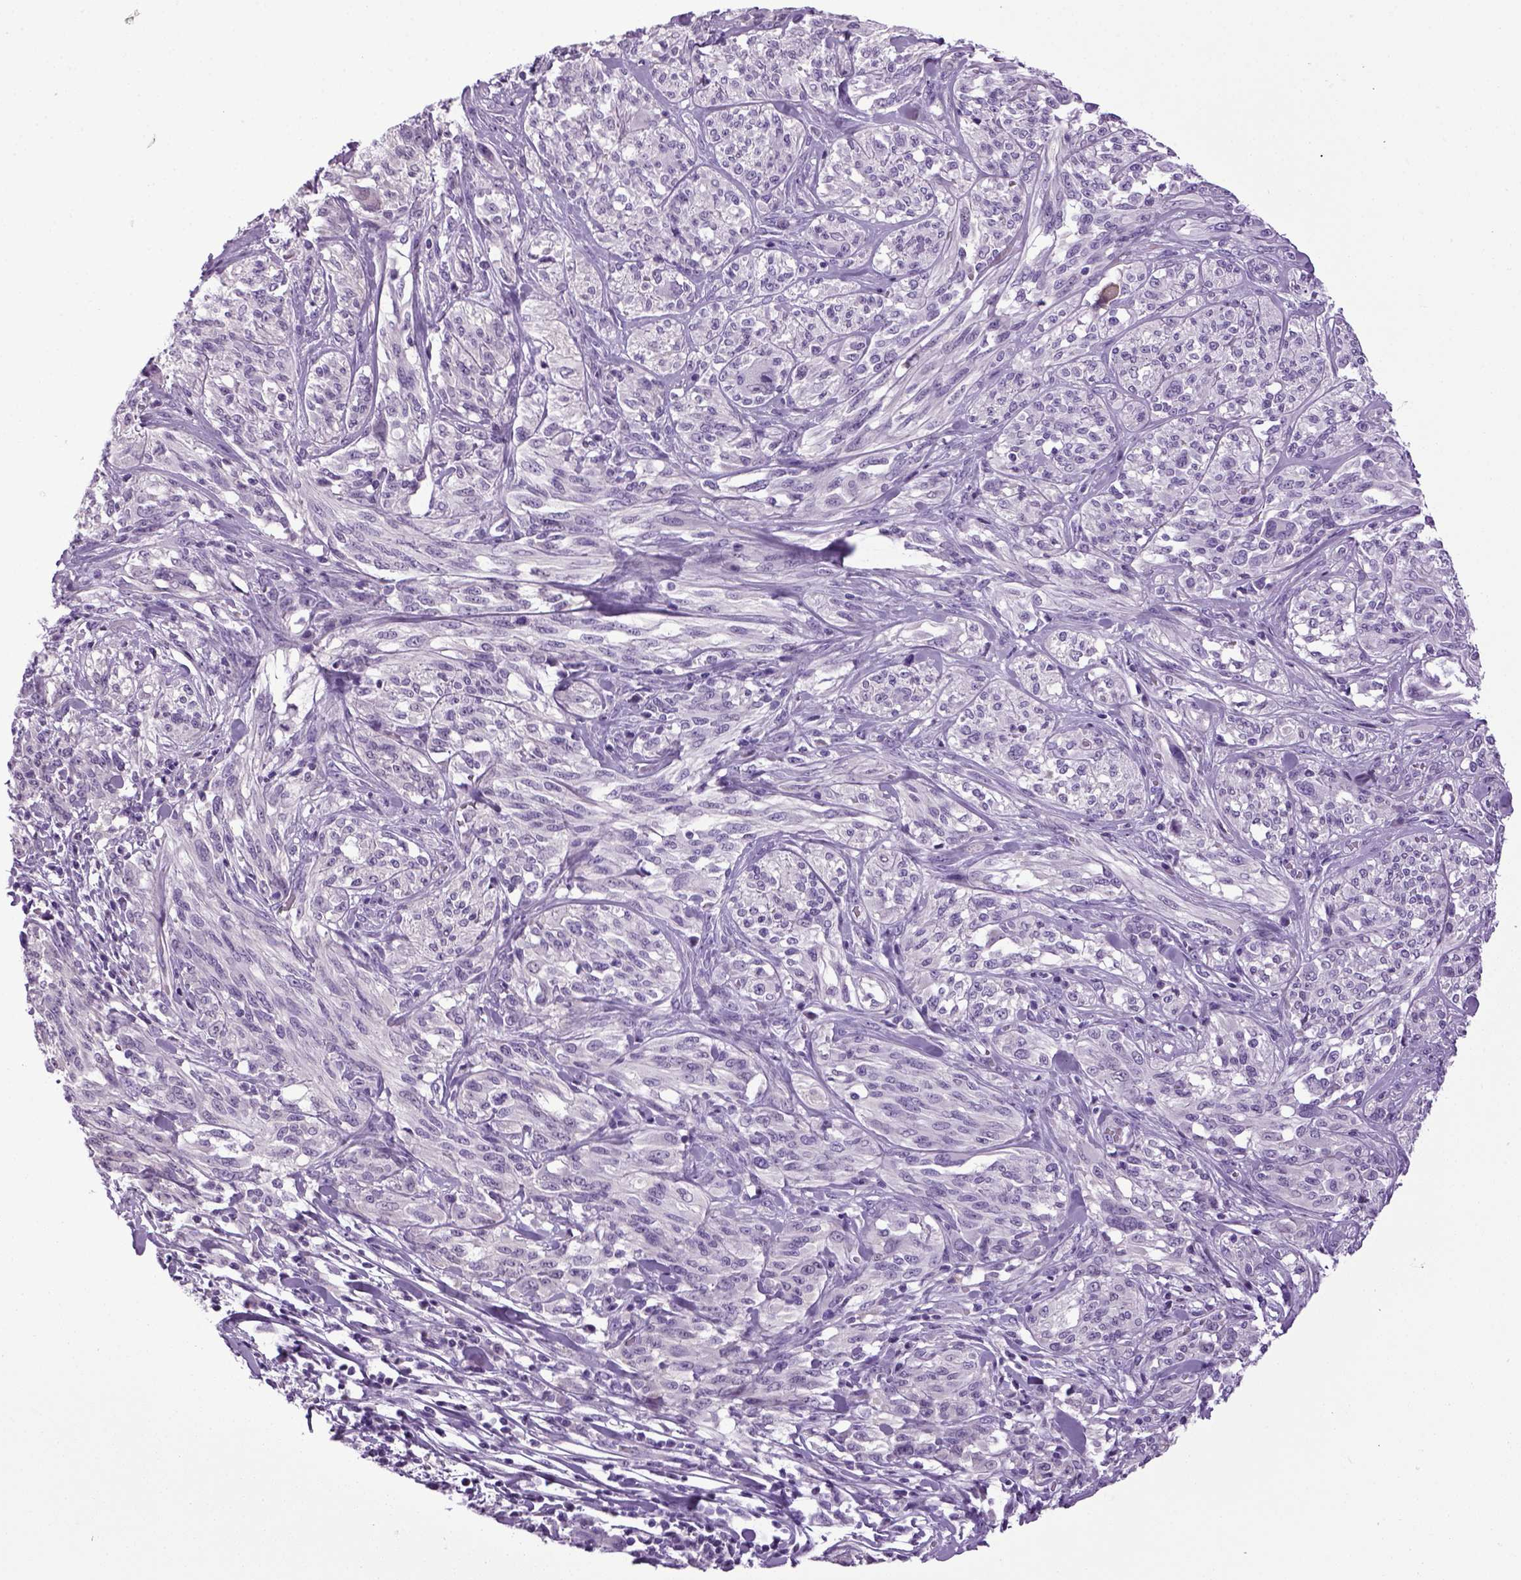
{"staining": {"intensity": "negative", "quantity": "none", "location": "none"}, "tissue": "melanoma", "cell_type": "Tumor cells", "image_type": "cancer", "snomed": [{"axis": "morphology", "description": "Malignant melanoma, NOS"}, {"axis": "topography", "description": "Skin"}], "caption": "The image reveals no staining of tumor cells in melanoma.", "gene": "HMCN2", "patient": {"sex": "female", "age": 91}}